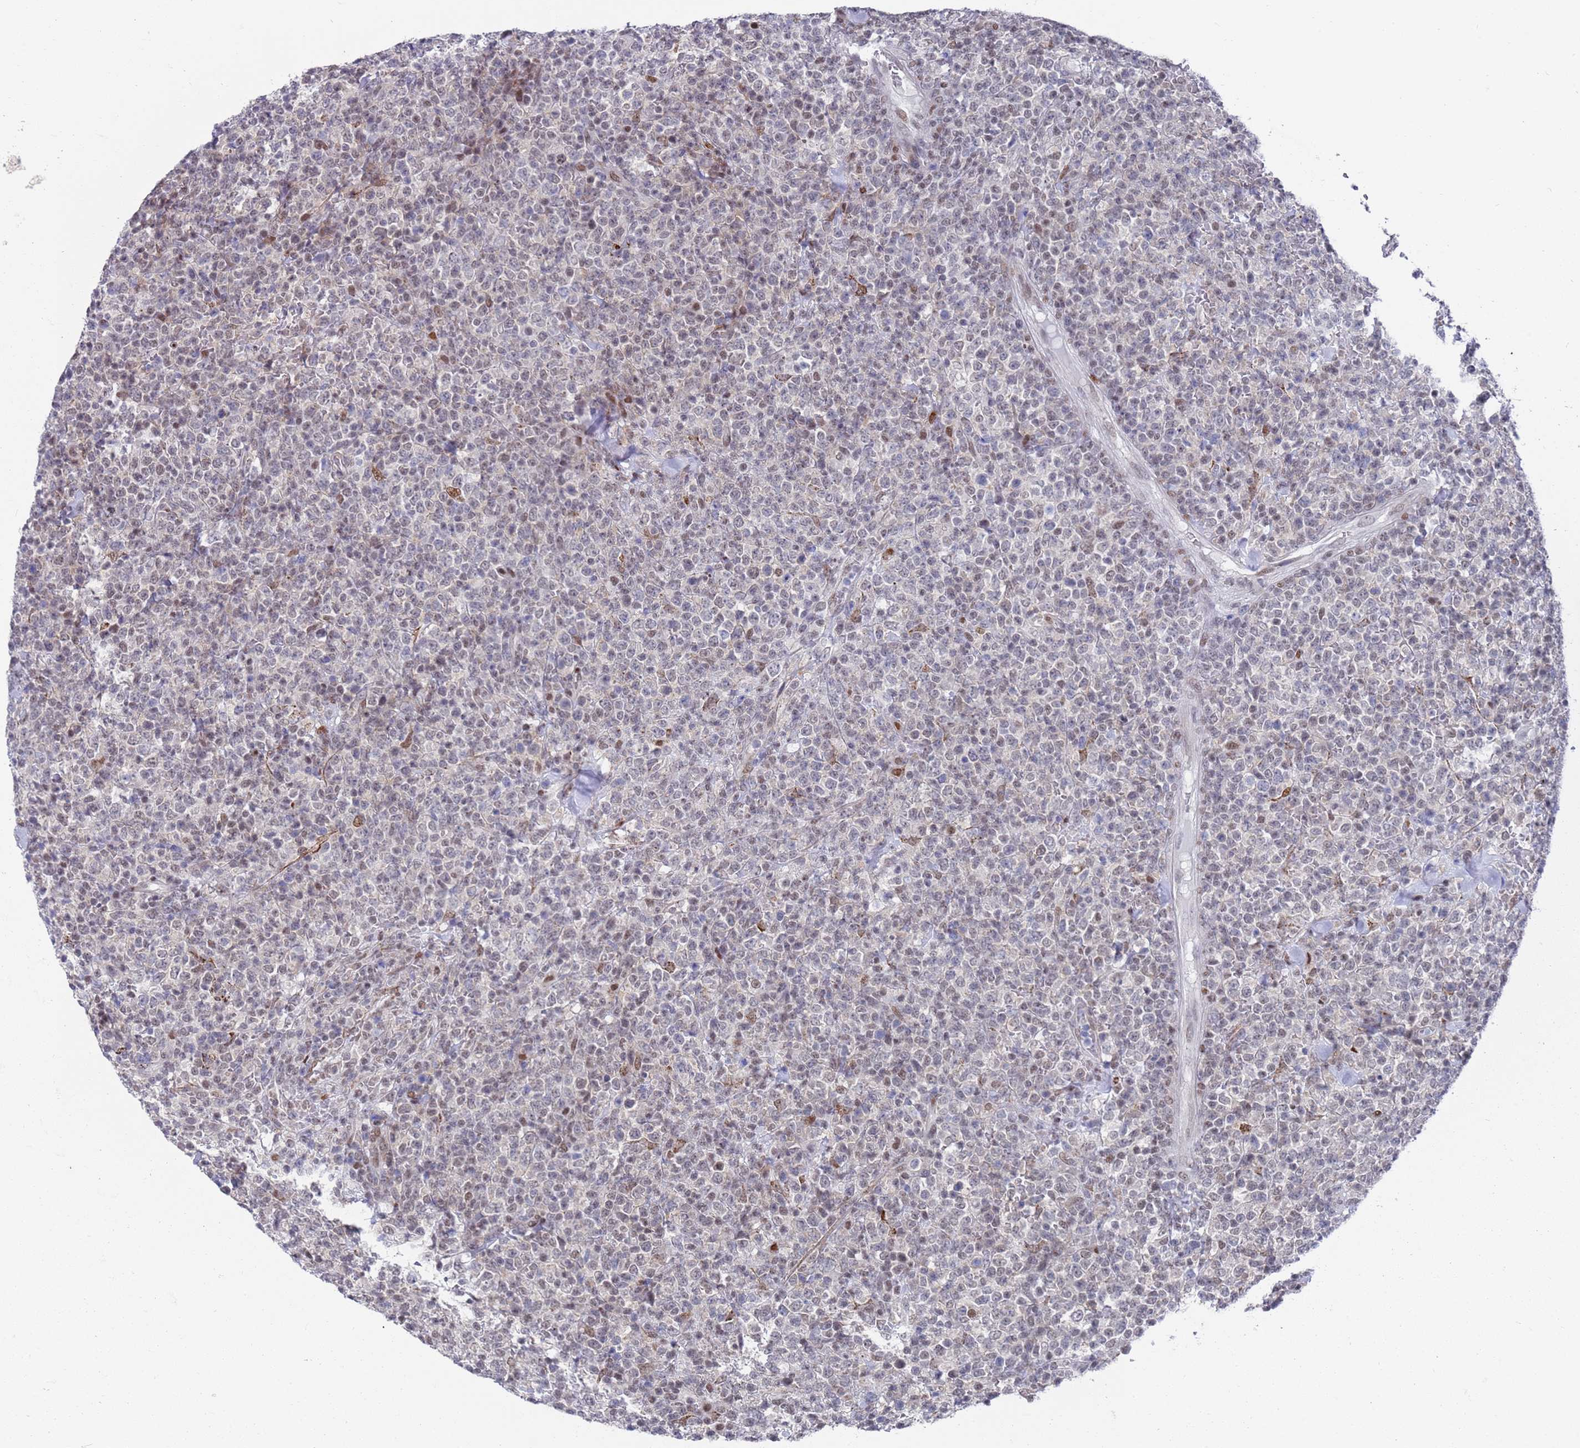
{"staining": {"intensity": "weak", "quantity": "<25%", "location": "nuclear"}, "tissue": "lymphoma", "cell_type": "Tumor cells", "image_type": "cancer", "snomed": [{"axis": "morphology", "description": "Malignant lymphoma, non-Hodgkin's type, High grade"}, {"axis": "topography", "description": "Colon"}], "caption": "Tumor cells show no significant staining in lymphoma.", "gene": "COPS6", "patient": {"sex": "female", "age": 53}}